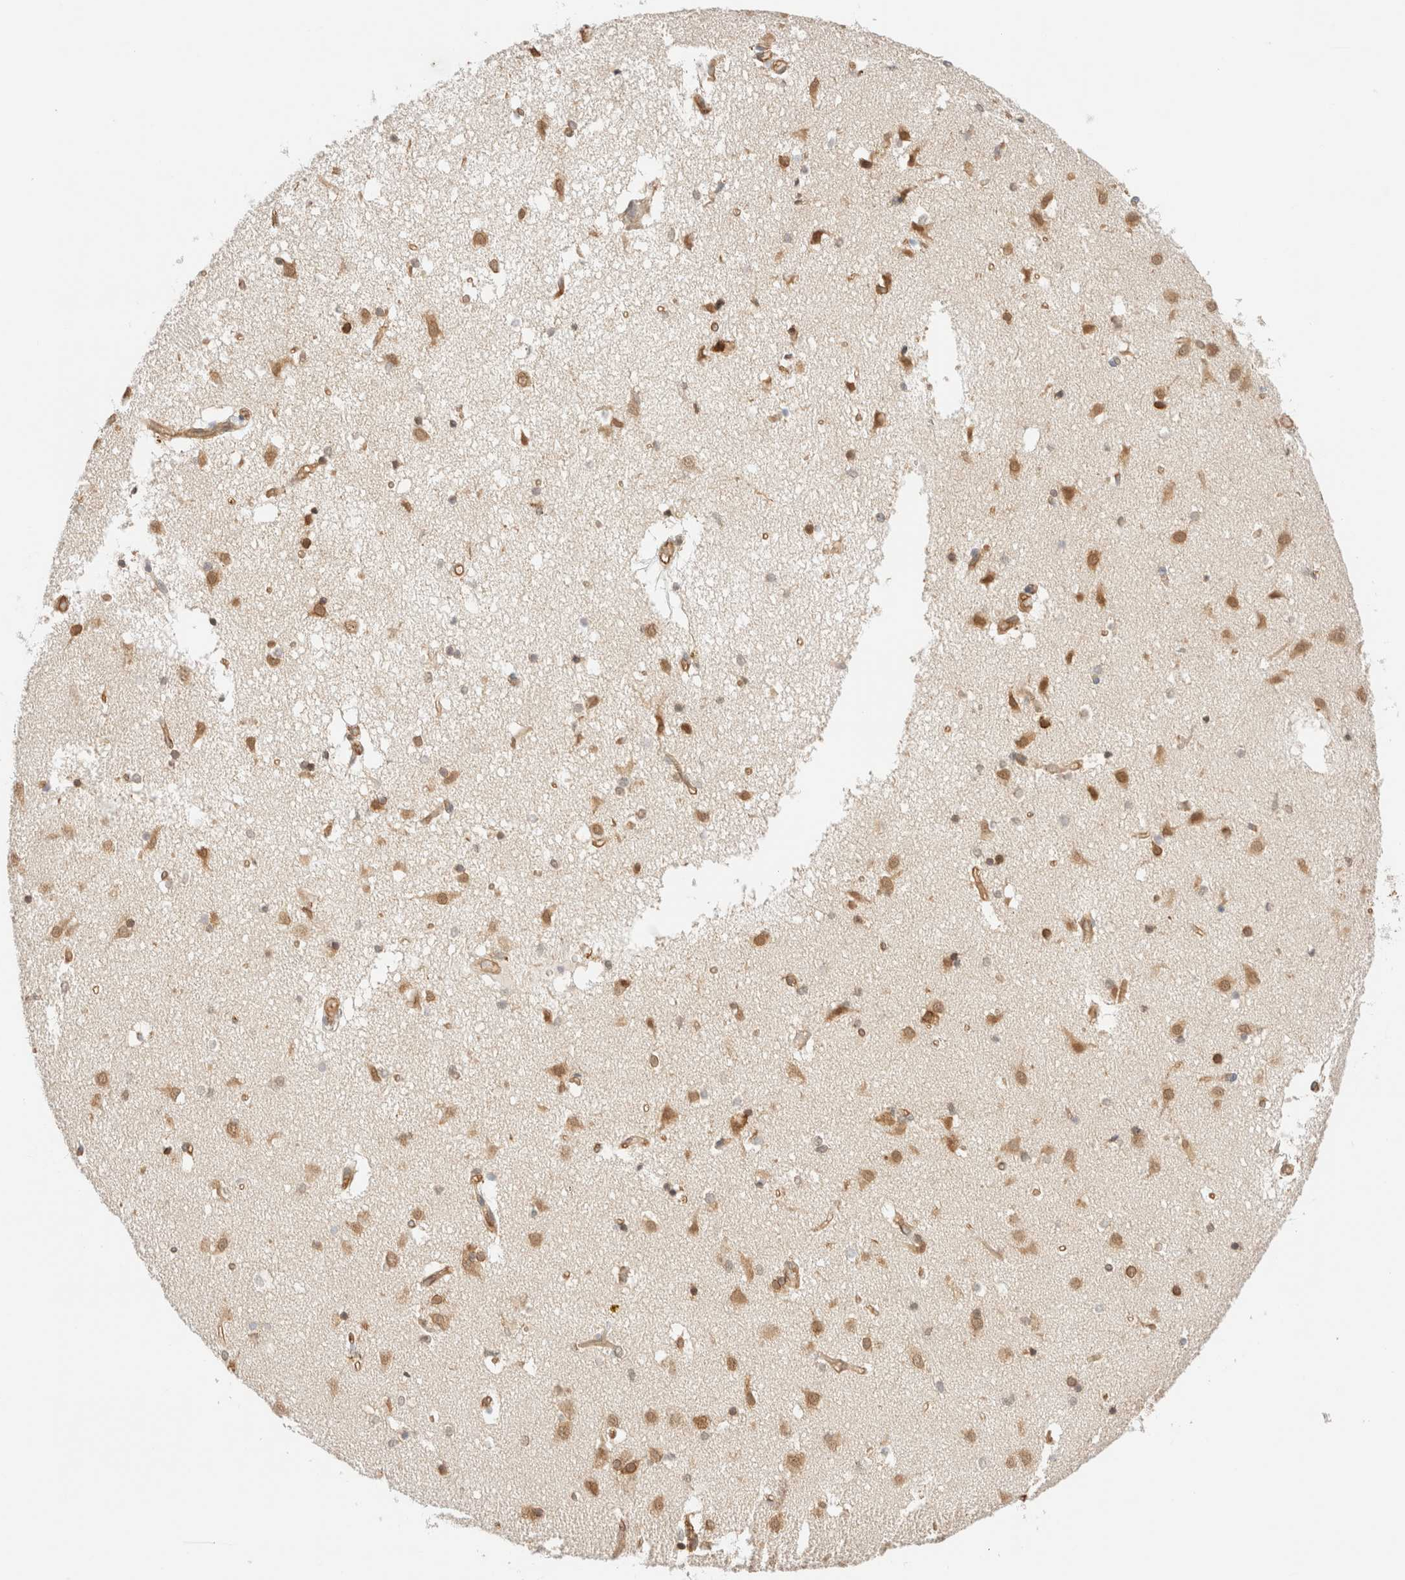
{"staining": {"intensity": "moderate", "quantity": "25%-75%", "location": "cytoplasmic/membranous,nuclear"}, "tissue": "caudate", "cell_type": "Glial cells", "image_type": "normal", "snomed": [{"axis": "morphology", "description": "Normal tissue, NOS"}, {"axis": "topography", "description": "Lateral ventricle wall"}], "caption": "A photomicrograph of human caudate stained for a protein shows moderate cytoplasmic/membranous,nuclear brown staining in glial cells.", "gene": "SYVN1", "patient": {"sex": "male", "age": 70}}